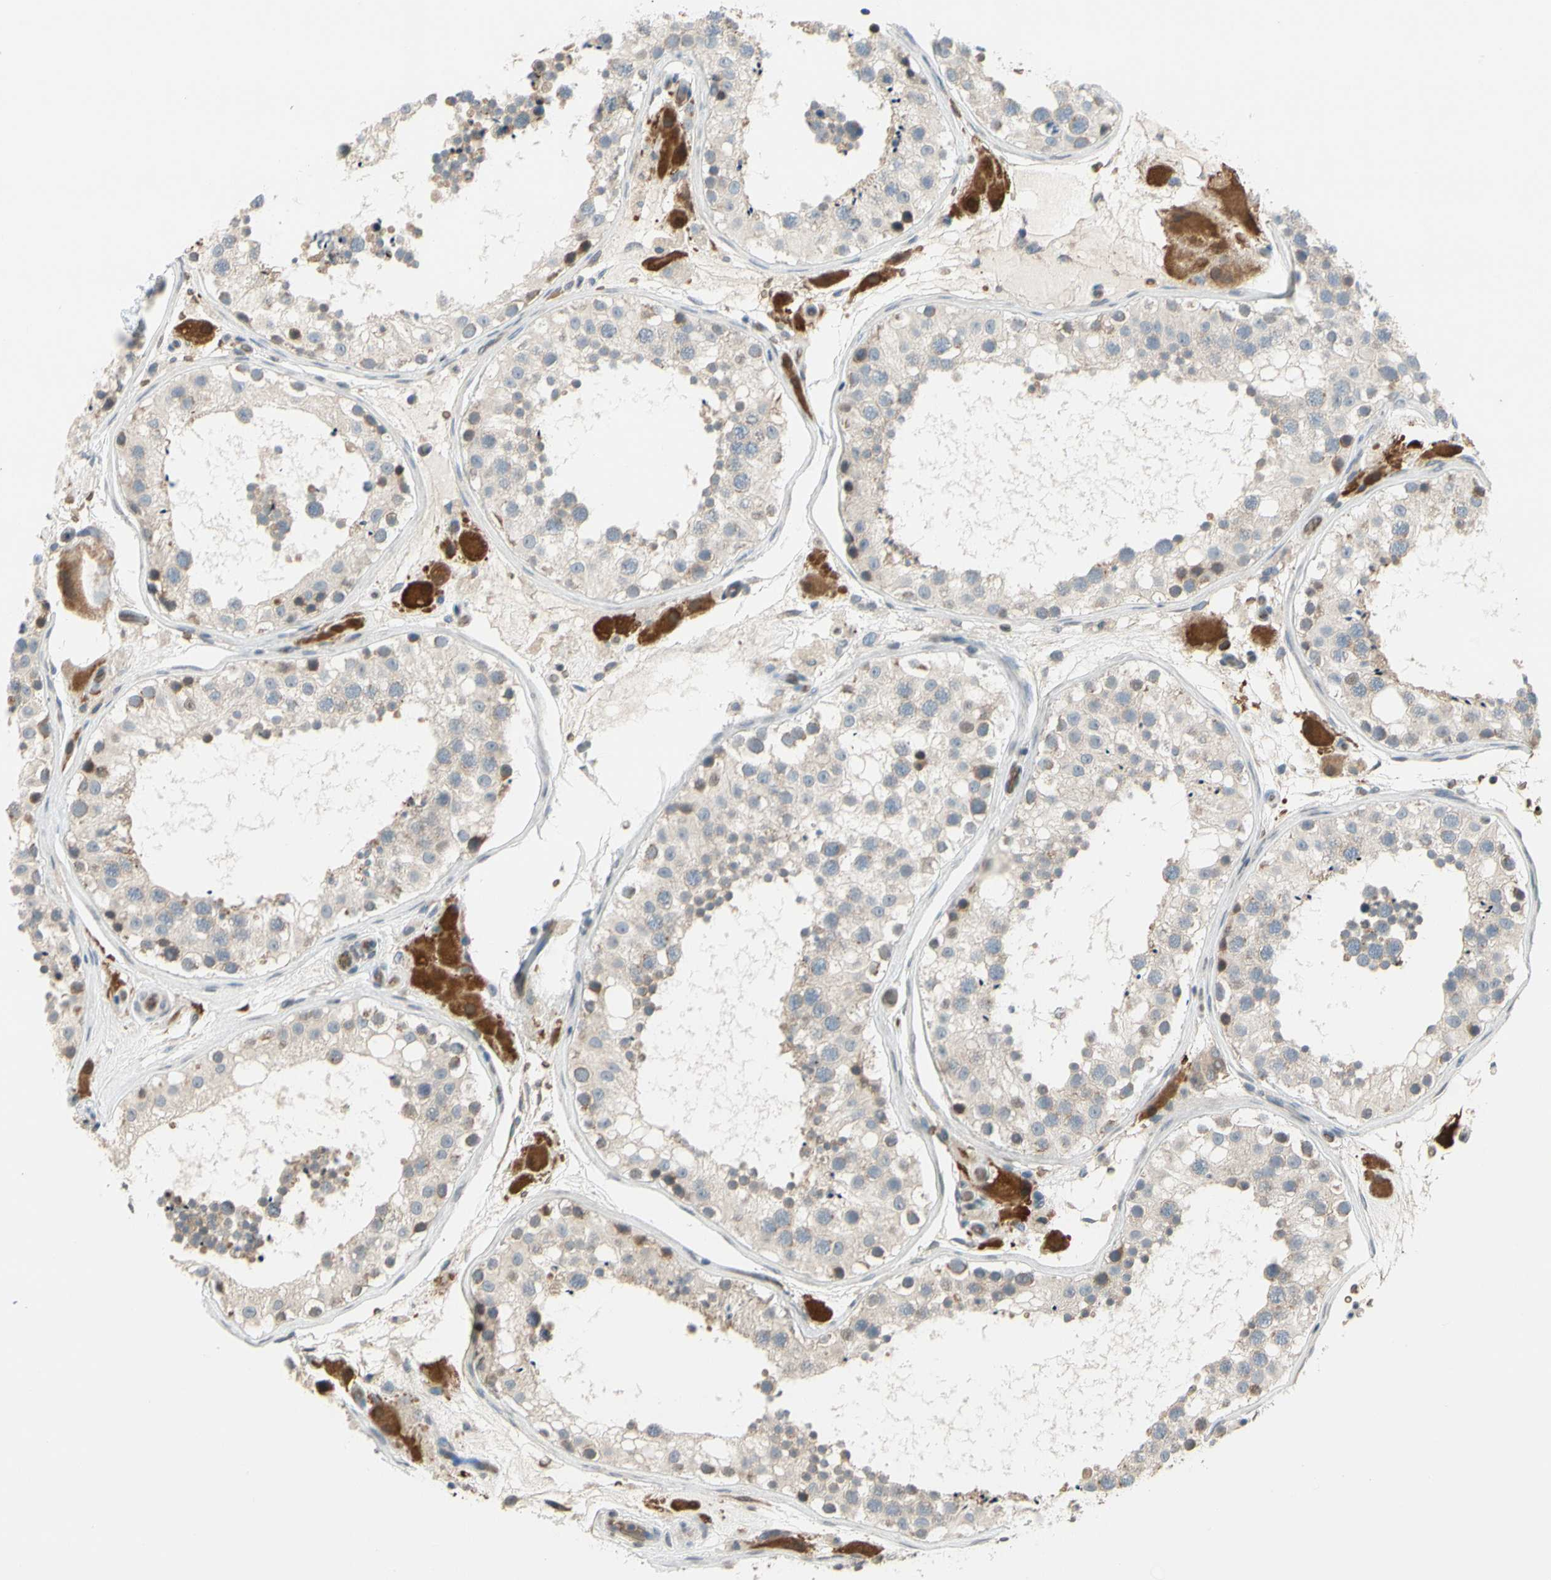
{"staining": {"intensity": "weak", "quantity": "<25%", "location": "cytoplasmic/membranous"}, "tissue": "testis", "cell_type": "Cells in seminiferous ducts", "image_type": "normal", "snomed": [{"axis": "morphology", "description": "Normal tissue, NOS"}, {"axis": "topography", "description": "Testis"}, {"axis": "topography", "description": "Epididymis"}], "caption": "Image shows no protein expression in cells in seminiferous ducts of benign testis.", "gene": "GYPC", "patient": {"sex": "male", "age": 26}}